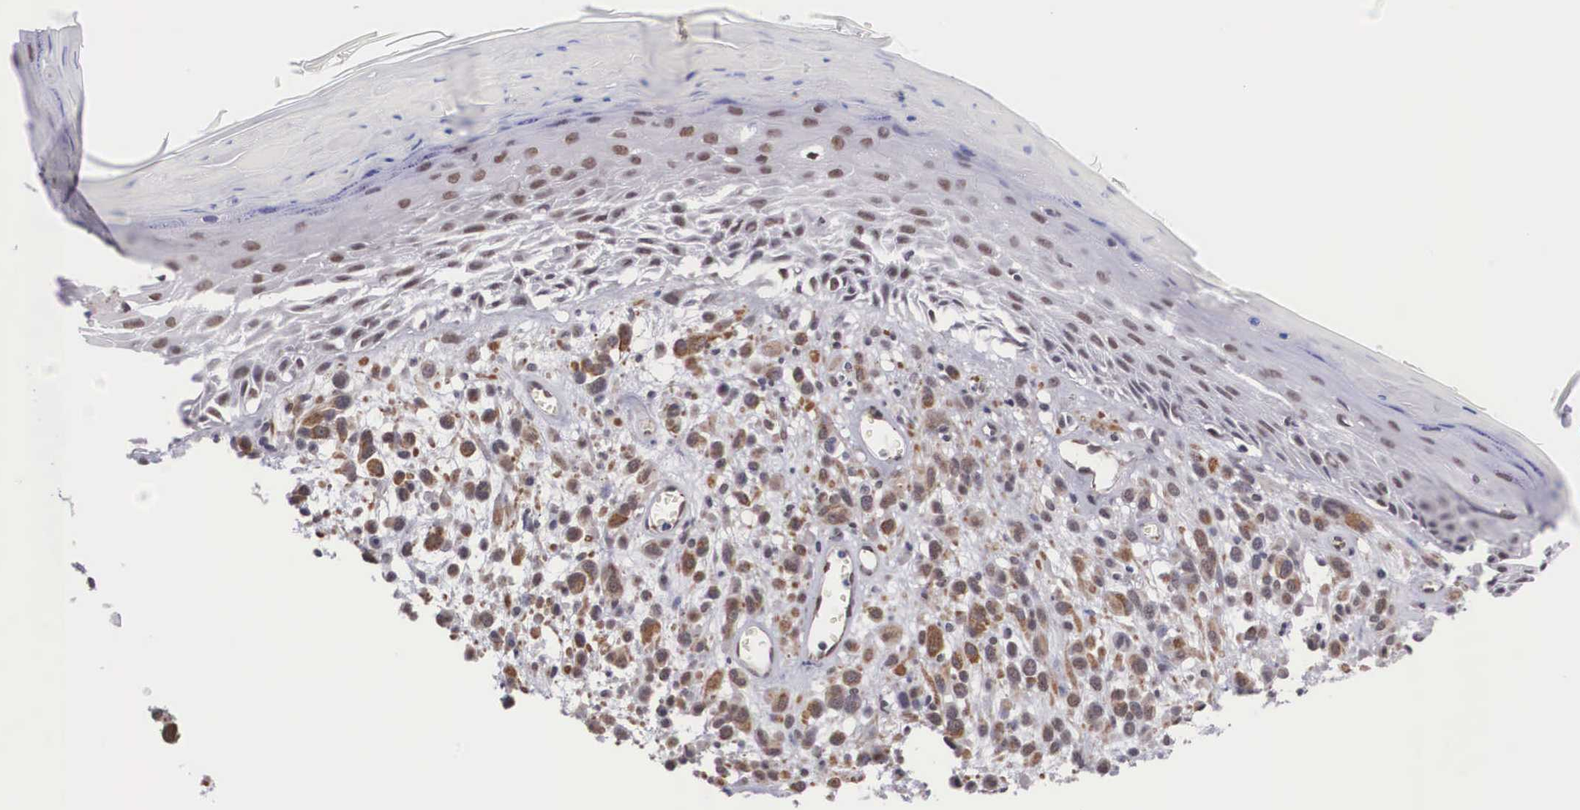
{"staining": {"intensity": "weak", "quantity": ">75%", "location": "nuclear"}, "tissue": "melanoma", "cell_type": "Tumor cells", "image_type": "cancer", "snomed": [{"axis": "morphology", "description": "Malignant melanoma, NOS"}, {"axis": "topography", "description": "Skin"}], "caption": "Immunohistochemical staining of human malignant melanoma displays low levels of weak nuclear expression in about >75% of tumor cells.", "gene": "MORC2", "patient": {"sex": "male", "age": 51}}